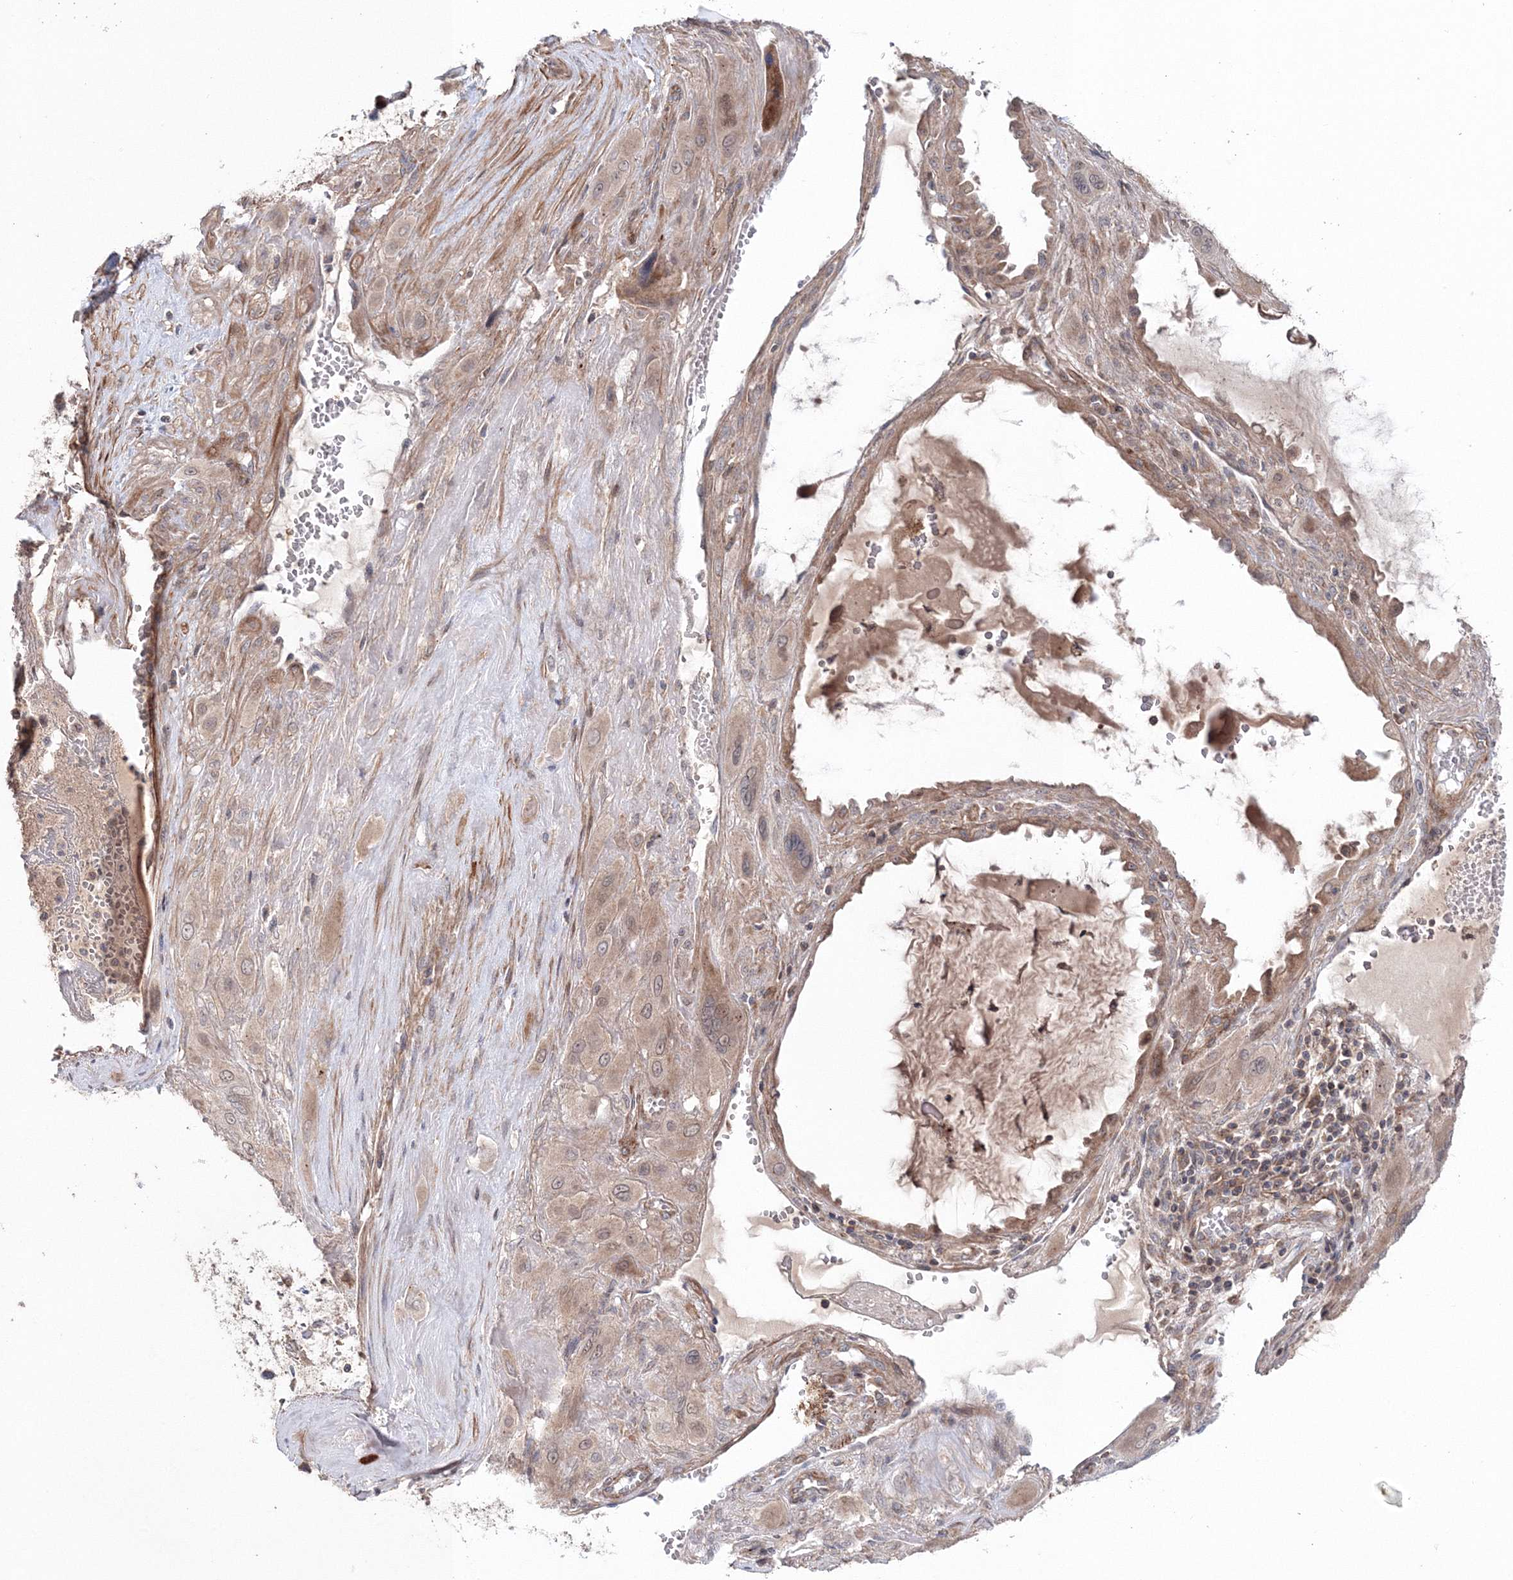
{"staining": {"intensity": "weak", "quantity": ">75%", "location": "cytoplasmic/membranous"}, "tissue": "cervical cancer", "cell_type": "Tumor cells", "image_type": "cancer", "snomed": [{"axis": "morphology", "description": "Squamous cell carcinoma, NOS"}, {"axis": "topography", "description": "Cervix"}], "caption": "Brown immunohistochemical staining in cervical cancer demonstrates weak cytoplasmic/membranous positivity in approximately >75% of tumor cells.", "gene": "NOA1", "patient": {"sex": "female", "age": 34}}